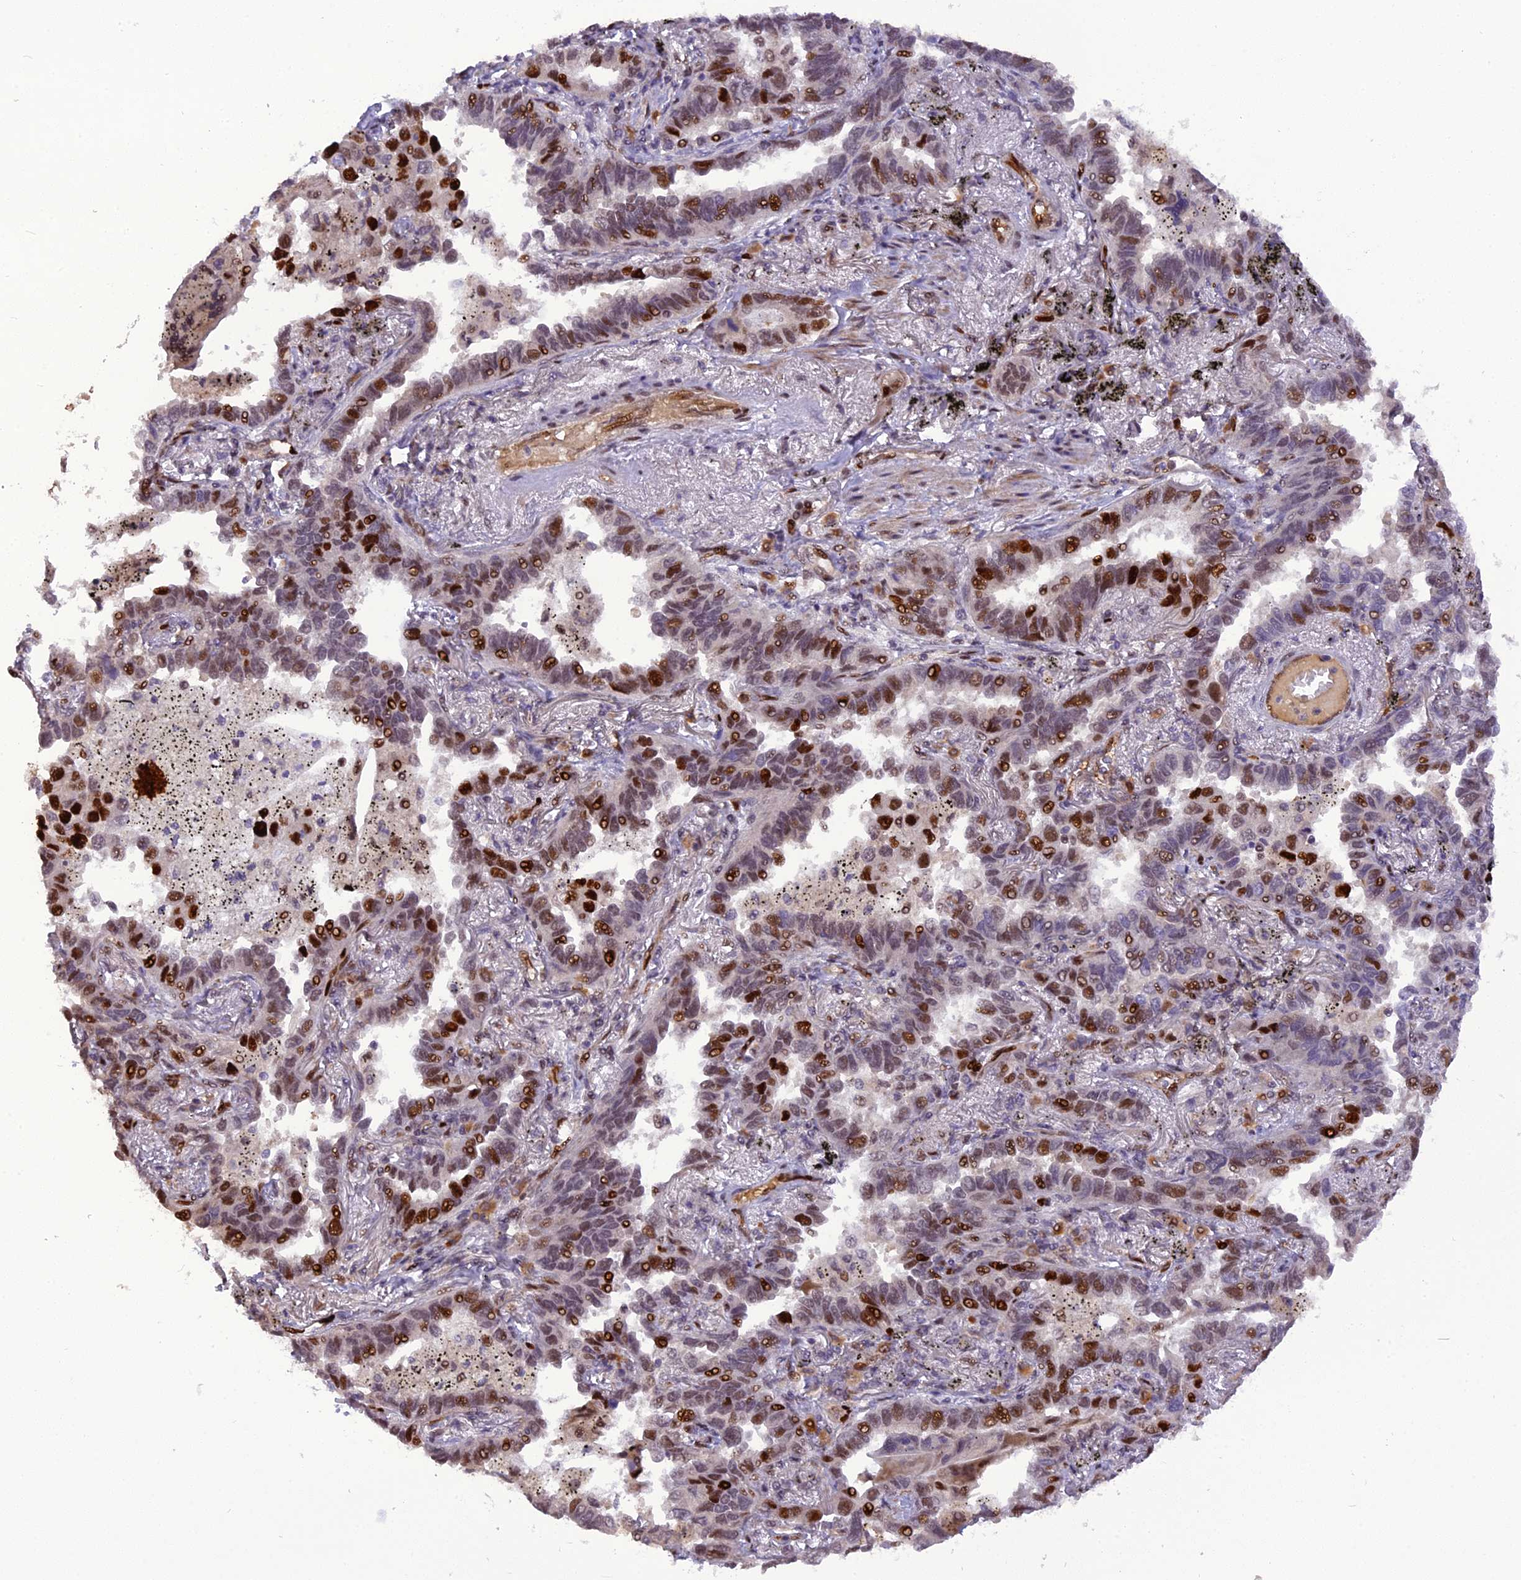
{"staining": {"intensity": "strong", "quantity": "25%-75%", "location": "nuclear"}, "tissue": "lung cancer", "cell_type": "Tumor cells", "image_type": "cancer", "snomed": [{"axis": "morphology", "description": "Adenocarcinoma, NOS"}, {"axis": "topography", "description": "Lung"}], "caption": "Protein staining demonstrates strong nuclear expression in approximately 25%-75% of tumor cells in lung adenocarcinoma. (Stains: DAB in brown, nuclei in blue, Microscopy: brightfield microscopy at high magnification).", "gene": "MICALL1", "patient": {"sex": "male", "age": 67}}